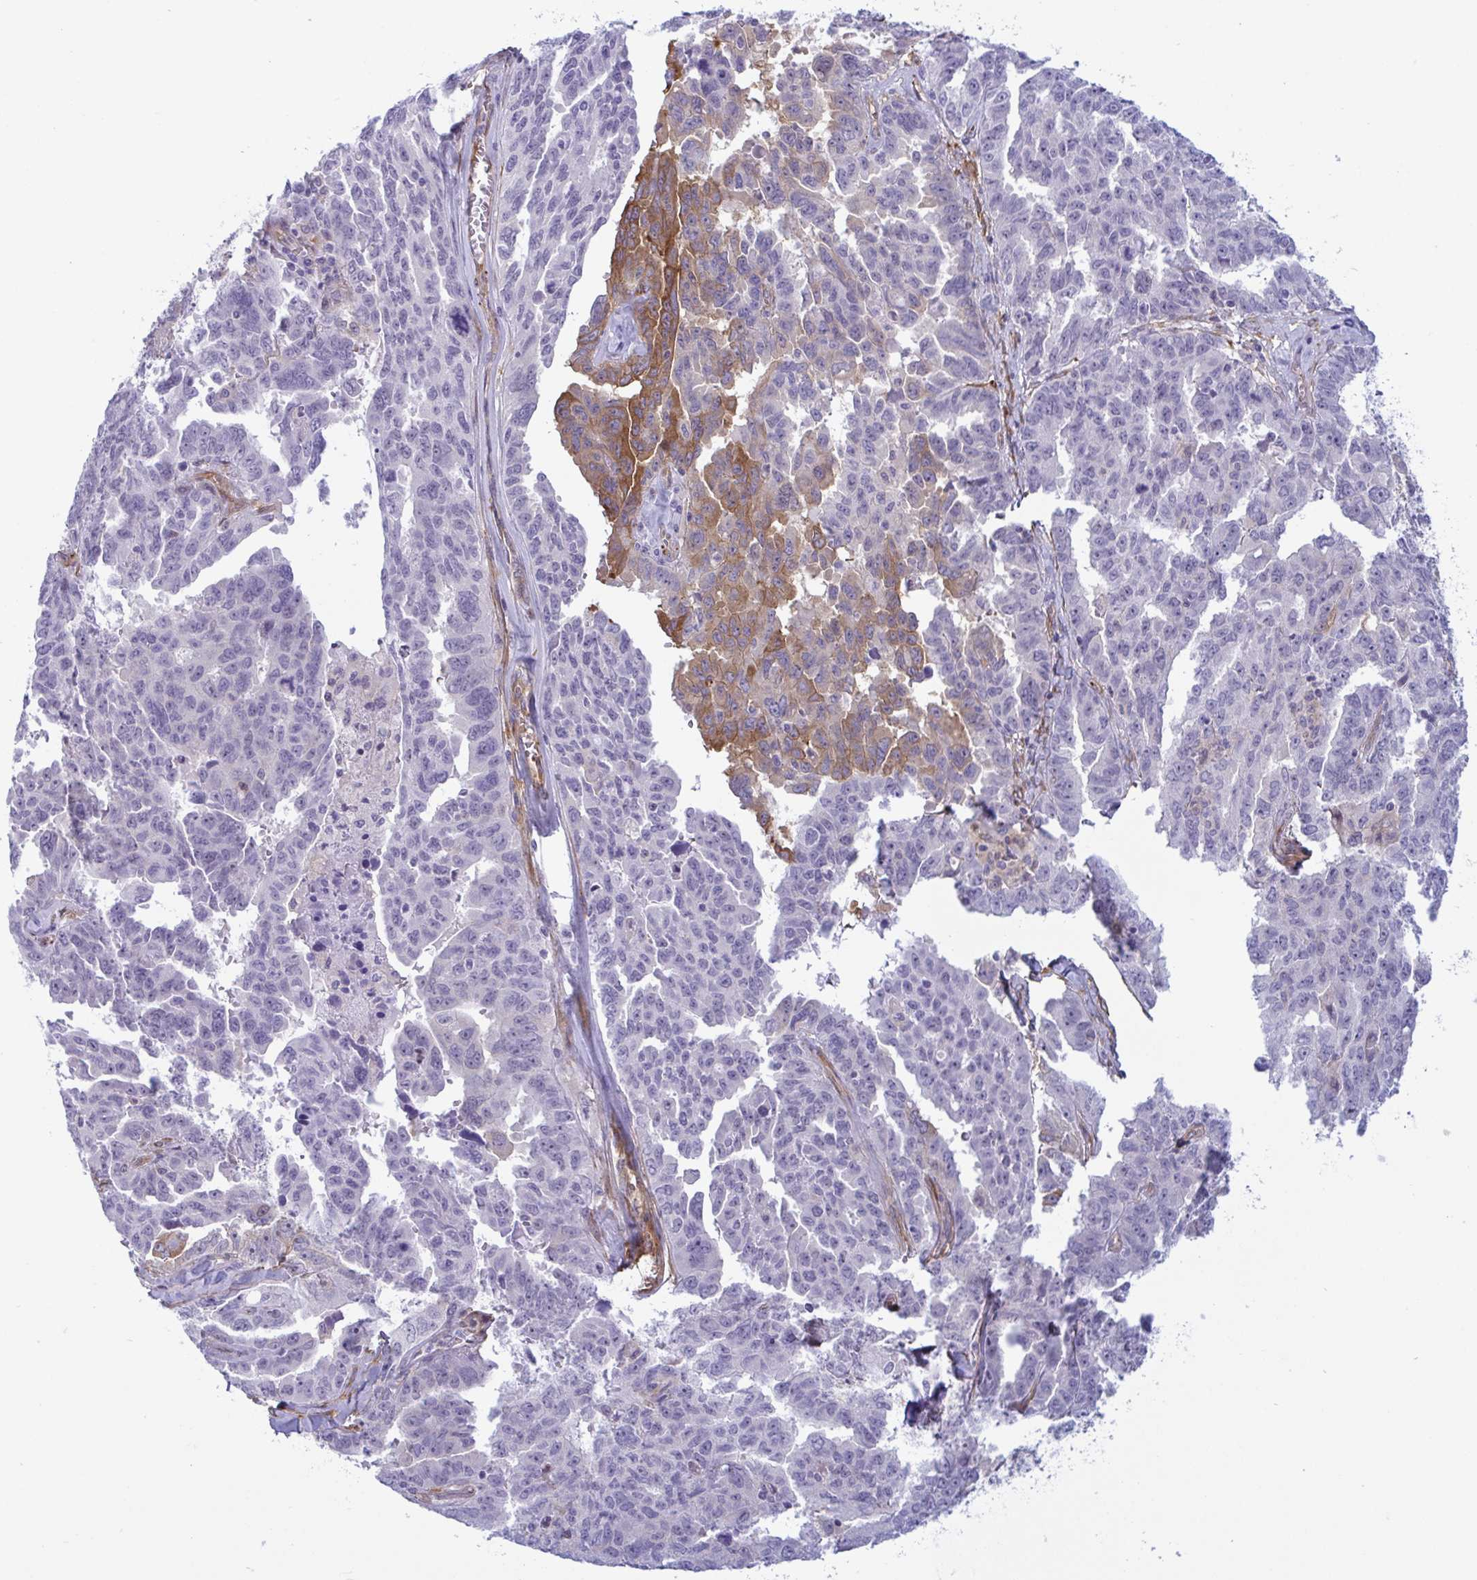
{"staining": {"intensity": "moderate", "quantity": "<25%", "location": "cytoplasmic/membranous"}, "tissue": "ovarian cancer", "cell_type": "Tumor cells", "image_type": "cancer", "snomed": [{"axis": "morphology", "description": "Adenocarcinoma, NOS"}, {"axis": "morphology", "description": "Carcinoma, endometroid"}, {"axis": "topography", "description": "Ovary"}], "caption": "DAB (3,3'-diaminobenzidine) immunohistochemical staining of human ovarian cancer (endometroid carcinoma) exhibits moderate cytoplasmic/membranous protein expression in about <25% of tumor cells.", "gene": "PRRT4", "patient": {"sex": "female", "age": 72}}